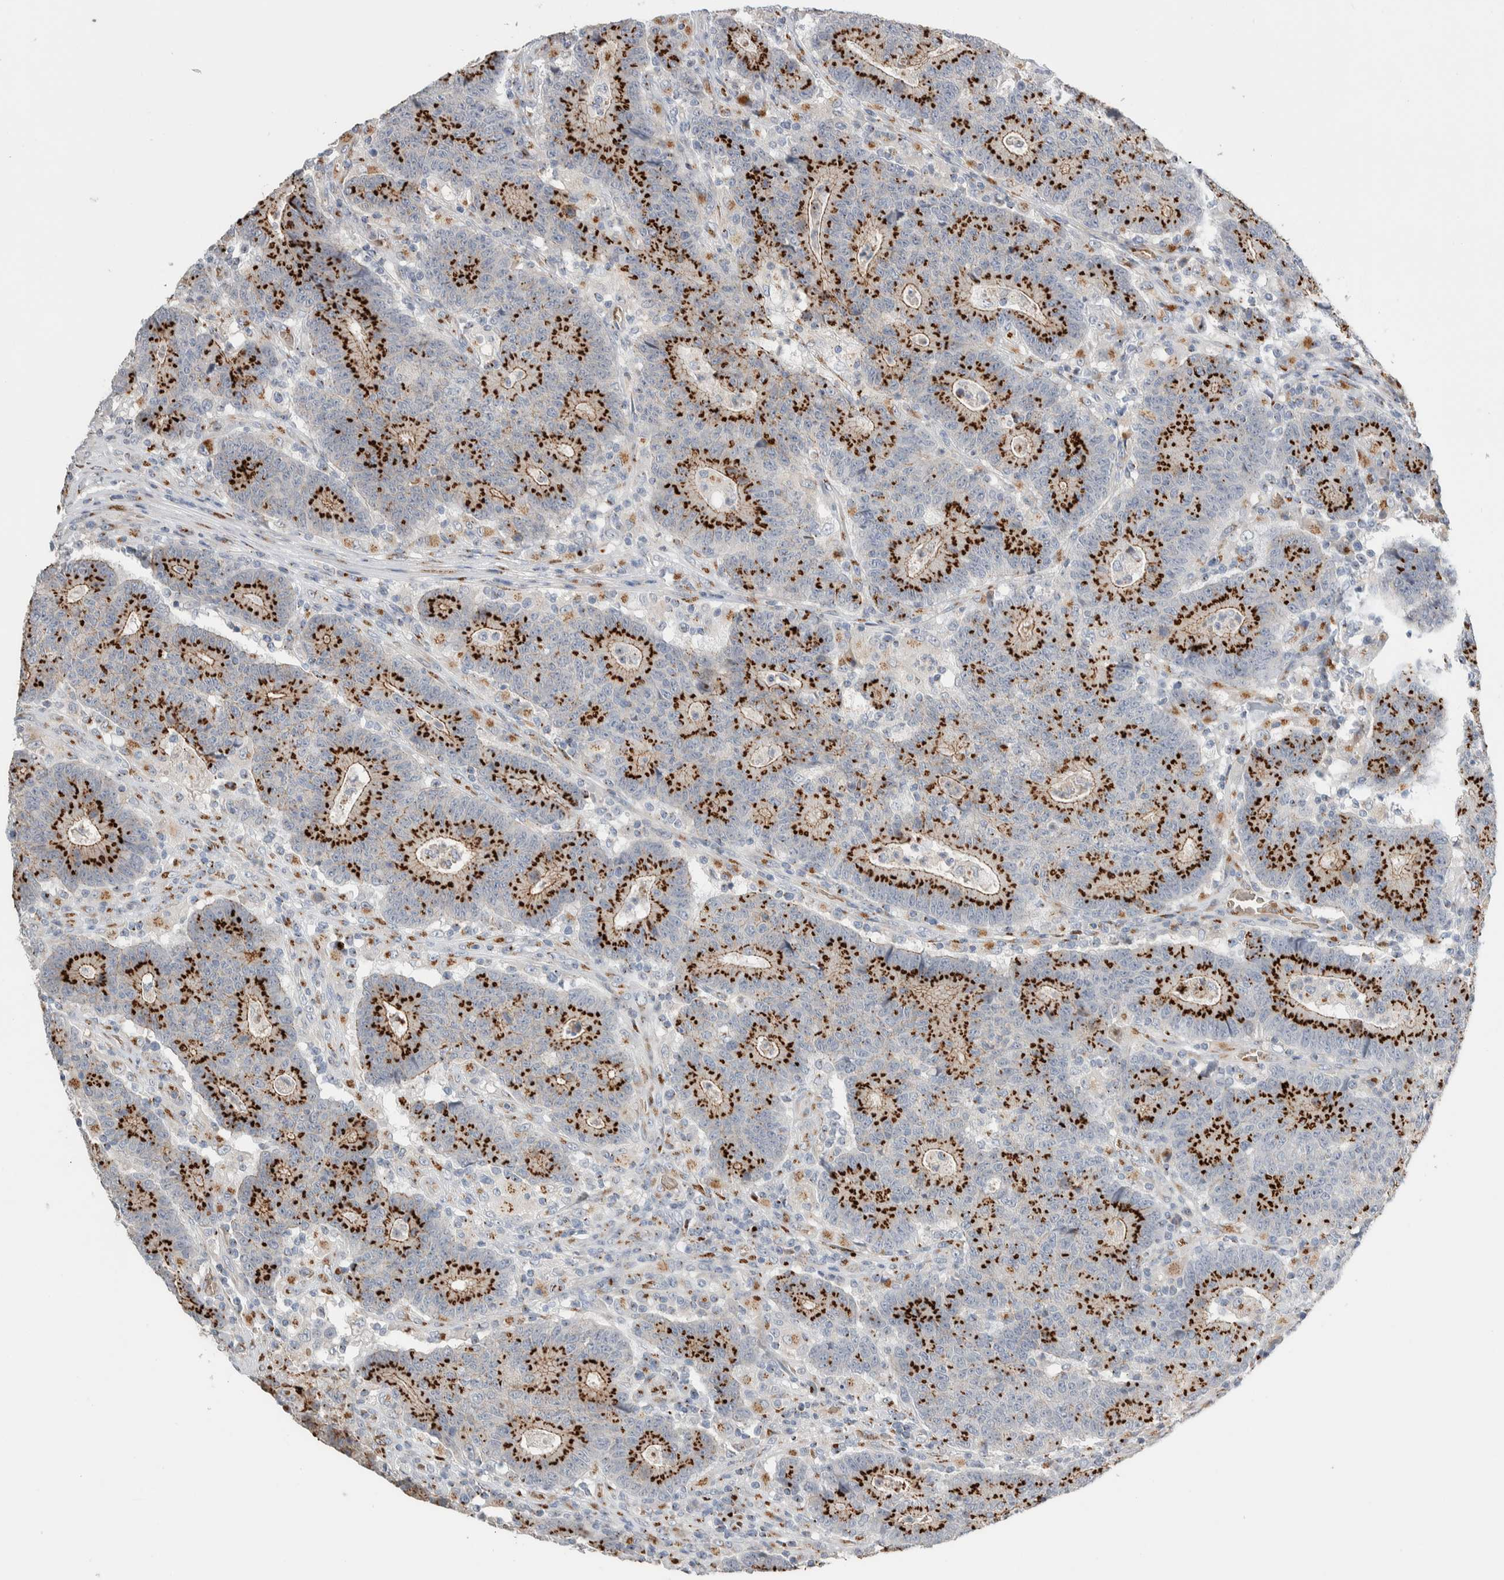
{"staining": {"intensity": "strong", "quantity": "25%-75%", "location": "cytoplasmic/membranous"}, "tissue": "colorectal cancer", "cell_type": "Tumor cells", "image_type": "cancer", "snomed": [{"axis": "morphology", "description": "Normal tissue, NOS"}, {"axis": "morphology", "description": "Adenocarcinoma, NOS"}, {"axis": "topography", "description": "Colon"}], "caption": "Immunohistochemical staining of colorectal cancer (adenocarcinoma) shows strong cytoplasmic/membranous protein expression in approximately 25%-75% of tumor cells. (Brightfield microscopy of DAB IHC at high magnification).", "gene": "SLC38A10", "patient": {"sex": "female", "age": 75}}